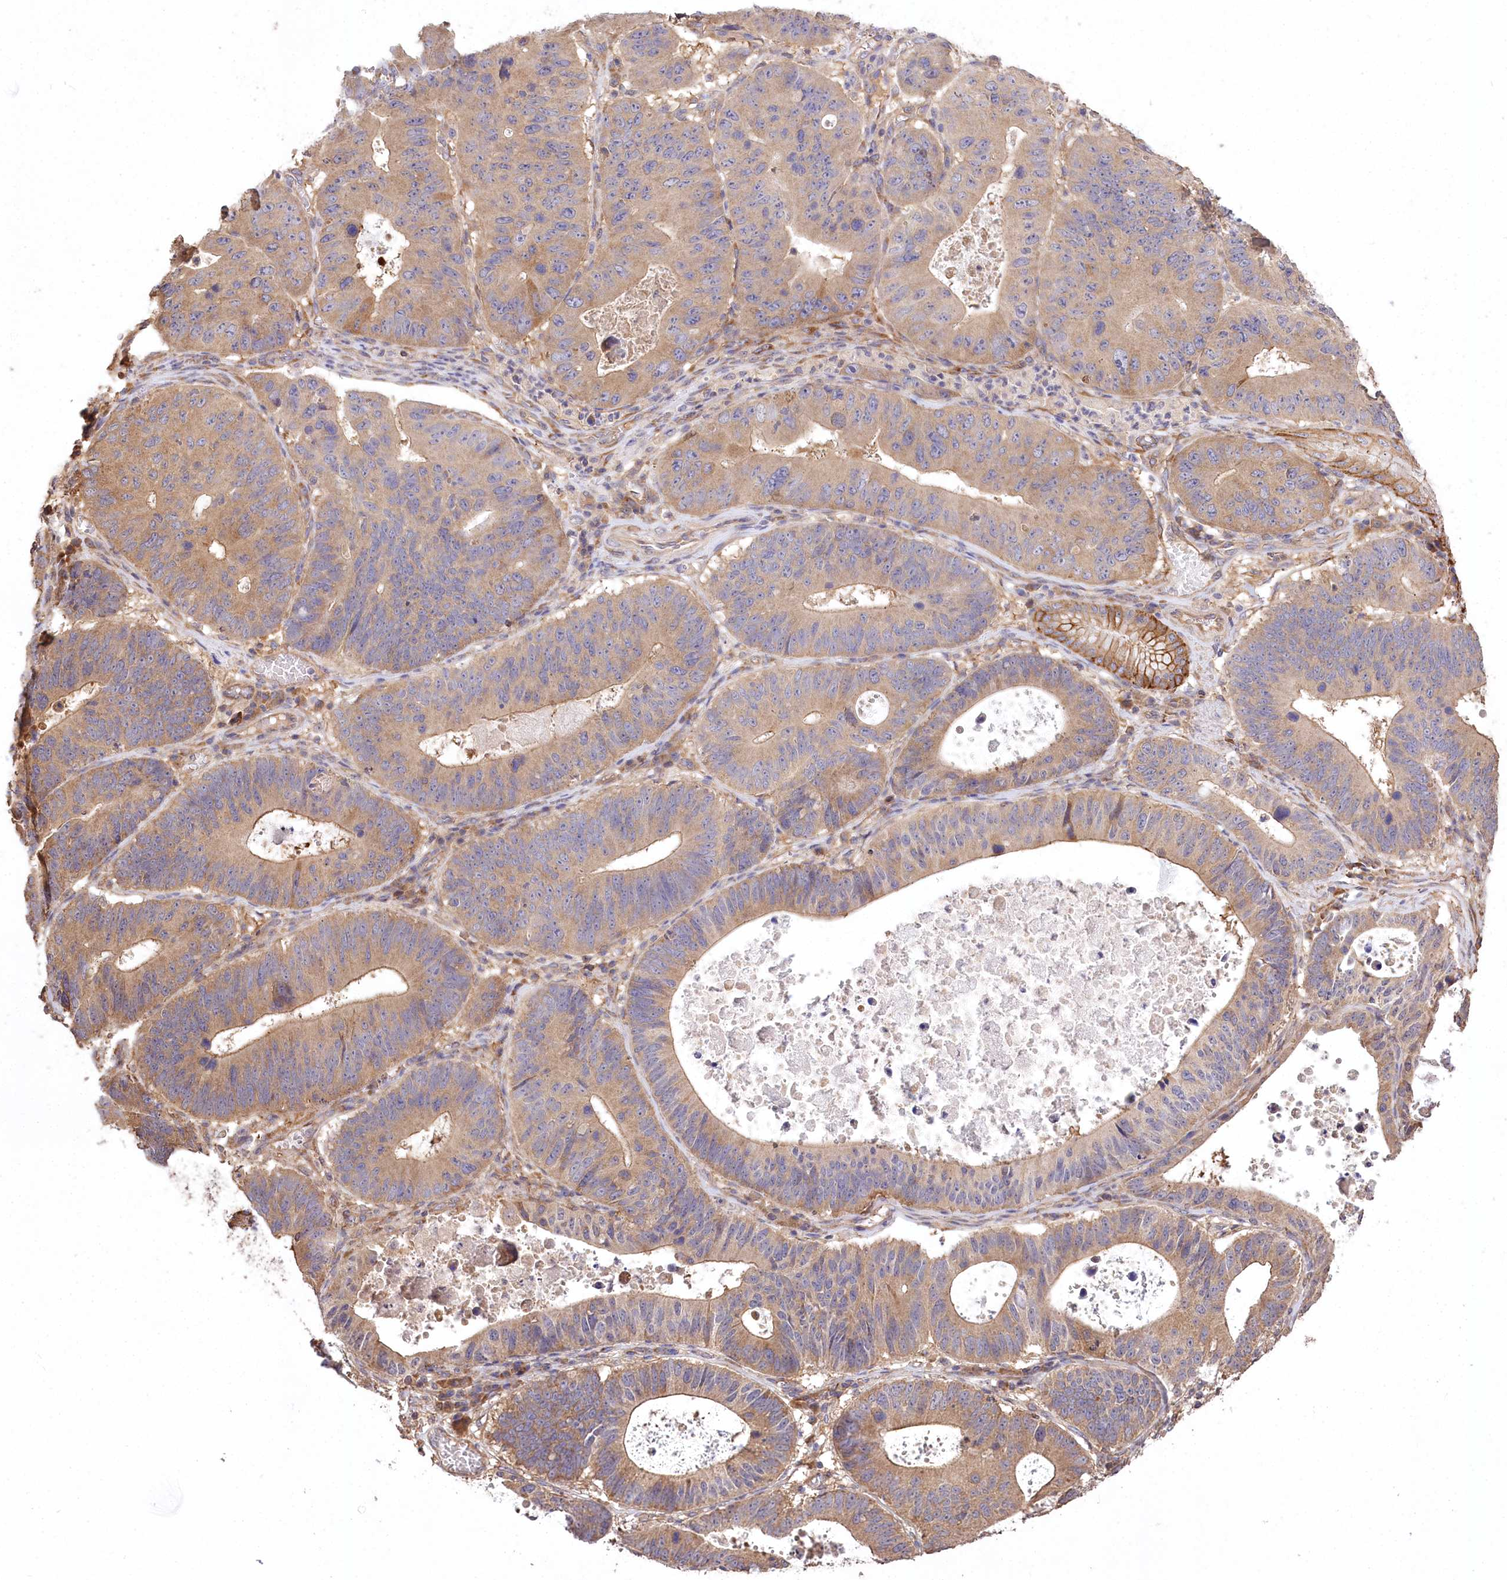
{"staining": {"intensity": "moderate", "quantity": "25%-75%", "location": "cytoplasmic/membranous"}, "tissue": "stomach cancer", "cell_type": "Tumor cells", "image_type": "cancer", "snomed": [{"axis": "morphology", "description": "Adenocarcinoma, NOS"}, {"axis": "topography", "description": "Stomach"}], "caption": "Immunohistochemical staining of human stomach cancer demonstrates moderate cytoplasmic/membranous protein staining in about 25%-75% of tumor cells.", "gene": "PRSS53", "patient": {"sex": "male", "age": 59}}